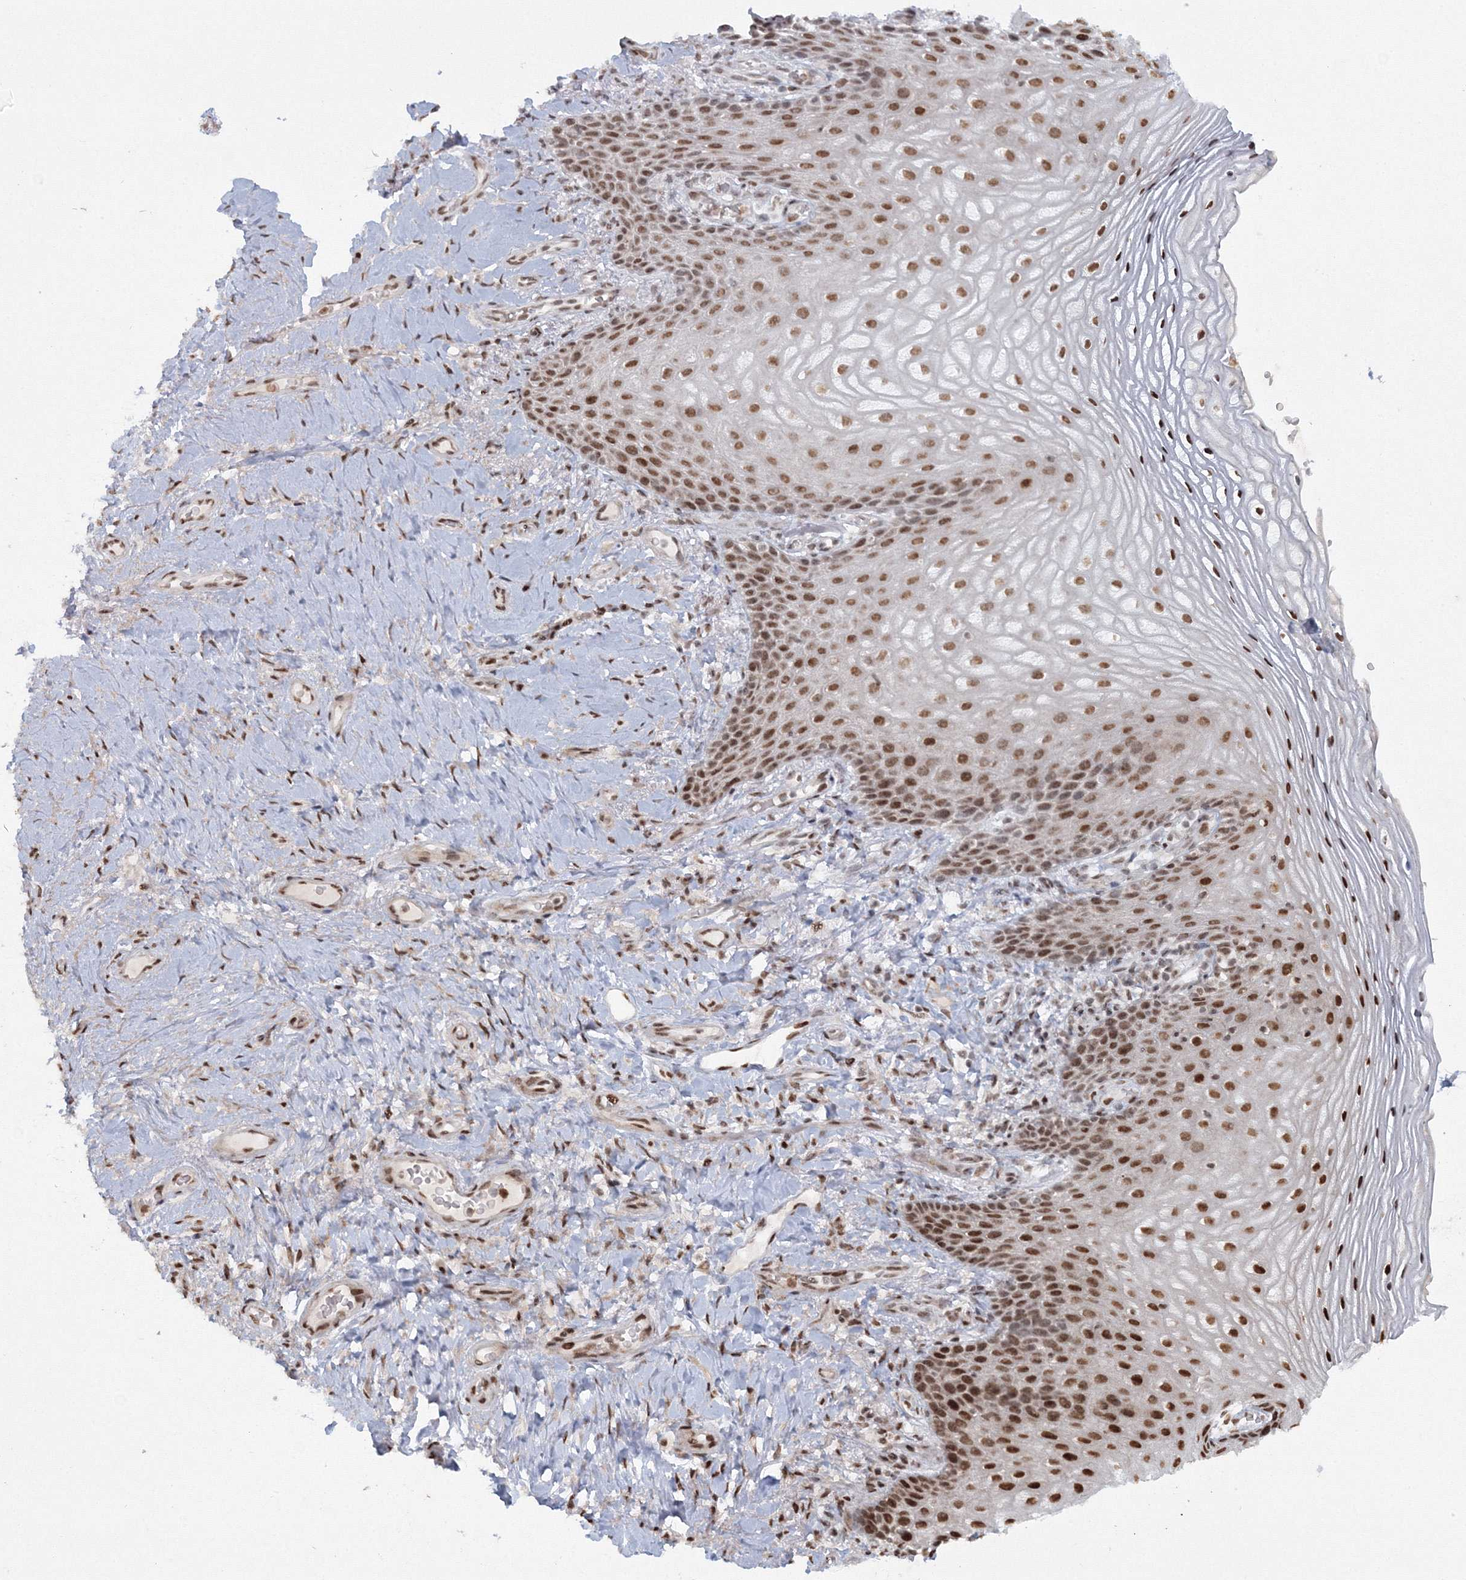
{"staining": {"intensity": "moderate", "quantity": ">75%", "location": "nuclear"}, "tissue": "vagina", "cell_type": "Squamous epithelial cells", "image_type": "normal", "snomed": [{"axis": "morphology", "description": "Normal tissue, NOS"}, {"axis": "topography", "description": "Vagina"}], "caption": "Vagina stained for a protein (brown) reveals moderate nuclear positive staining in about >75% of squamous epithelial cells.", "gene": "C3orf33", "patient": {"sex": "female", "age": 60}}